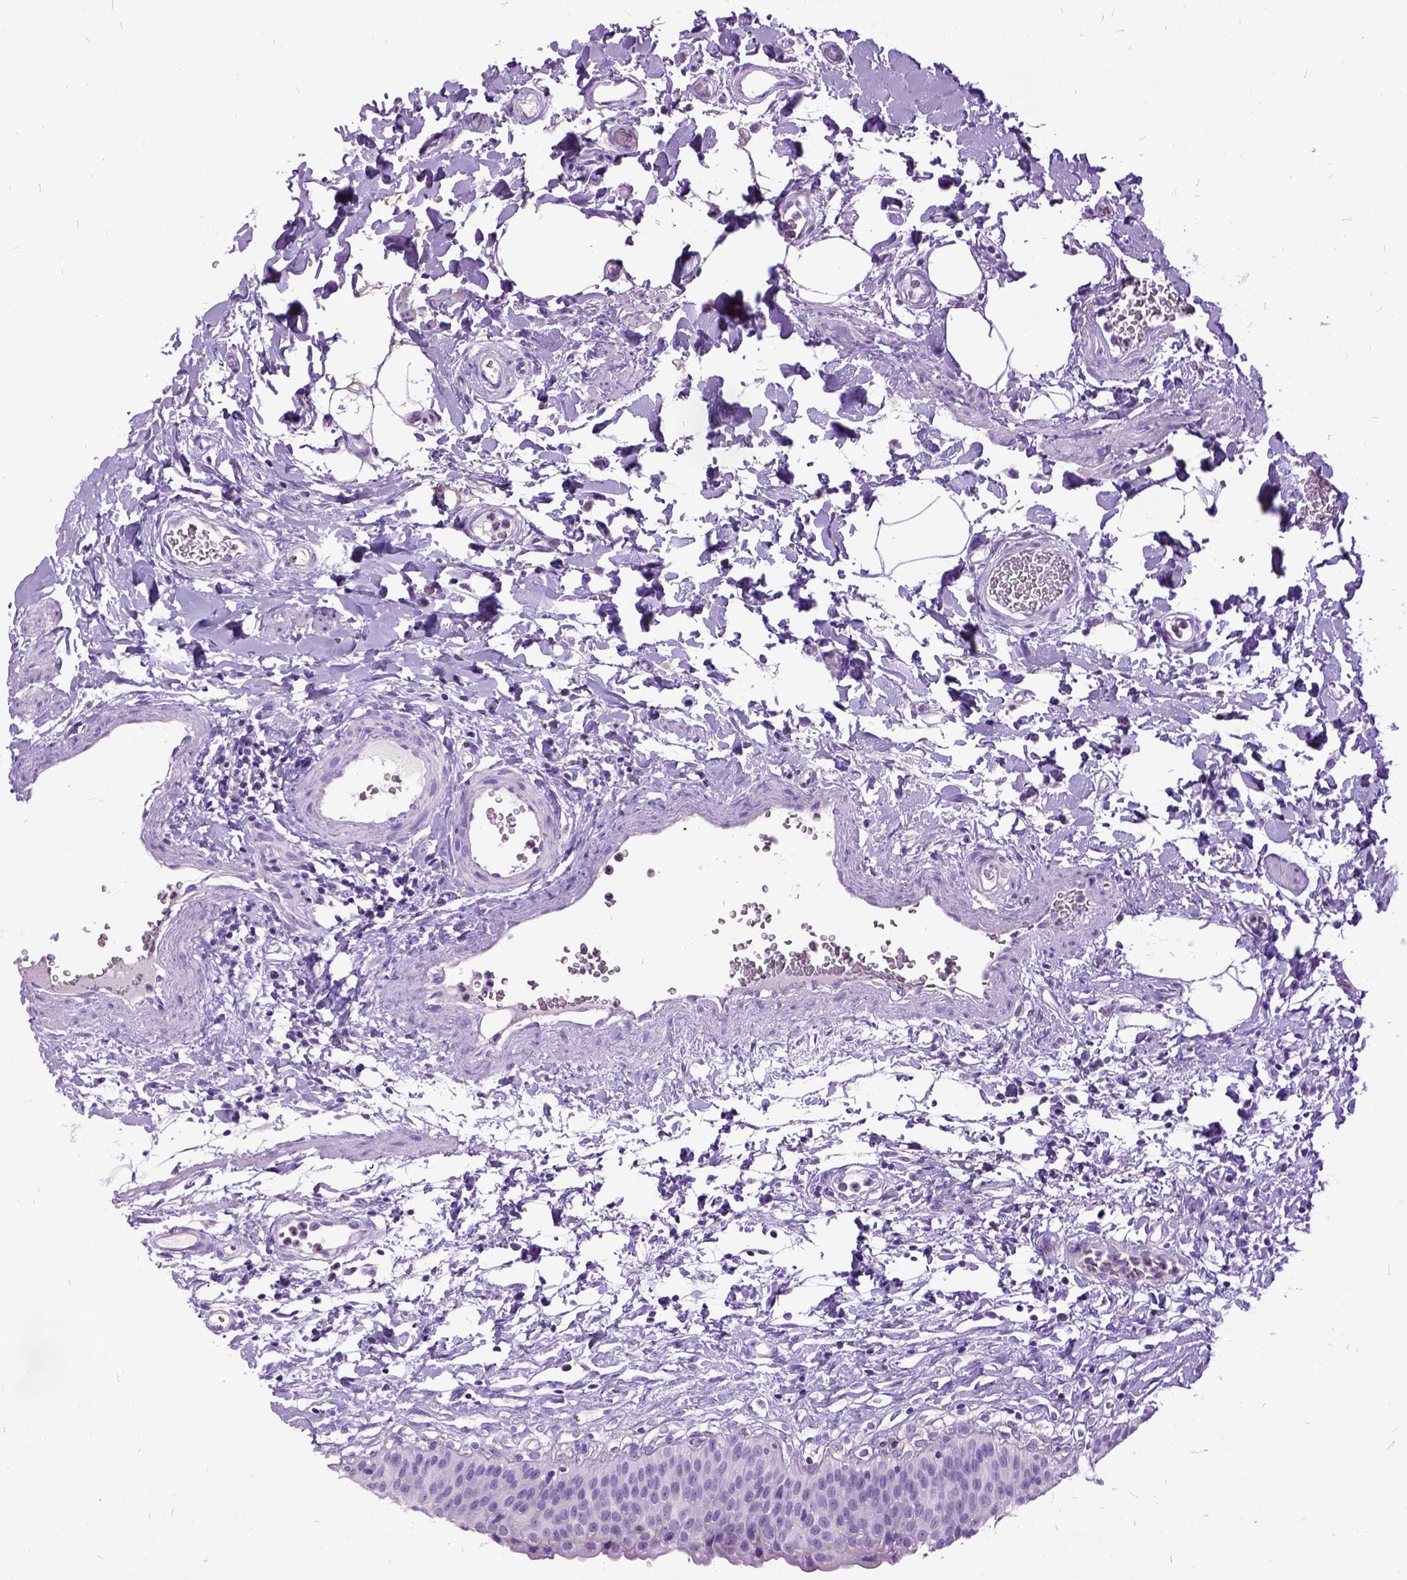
{"staining": {"intensity": "negative", "quantity": "none", "location": "none"}, "tissue": "urinary bladder", "cell_type": "Urothelial cells", "image_type": "normal", "snomed": [{"axis": "morphology", "description": "Normal tissue, NOS"}, {"axis": "topography", "description": "Urinary bladder"}], "caption": "Urinary bladder was stained to show a protein in brown. There is no significant expression in urothelial cells. Brightfield microscopy of immunohistochemistry stained with DAB (brown) and hematoxylin (blue), captured at high magnification.", "gene": "MME", "patient": {"sex": "male", "age": 55}}